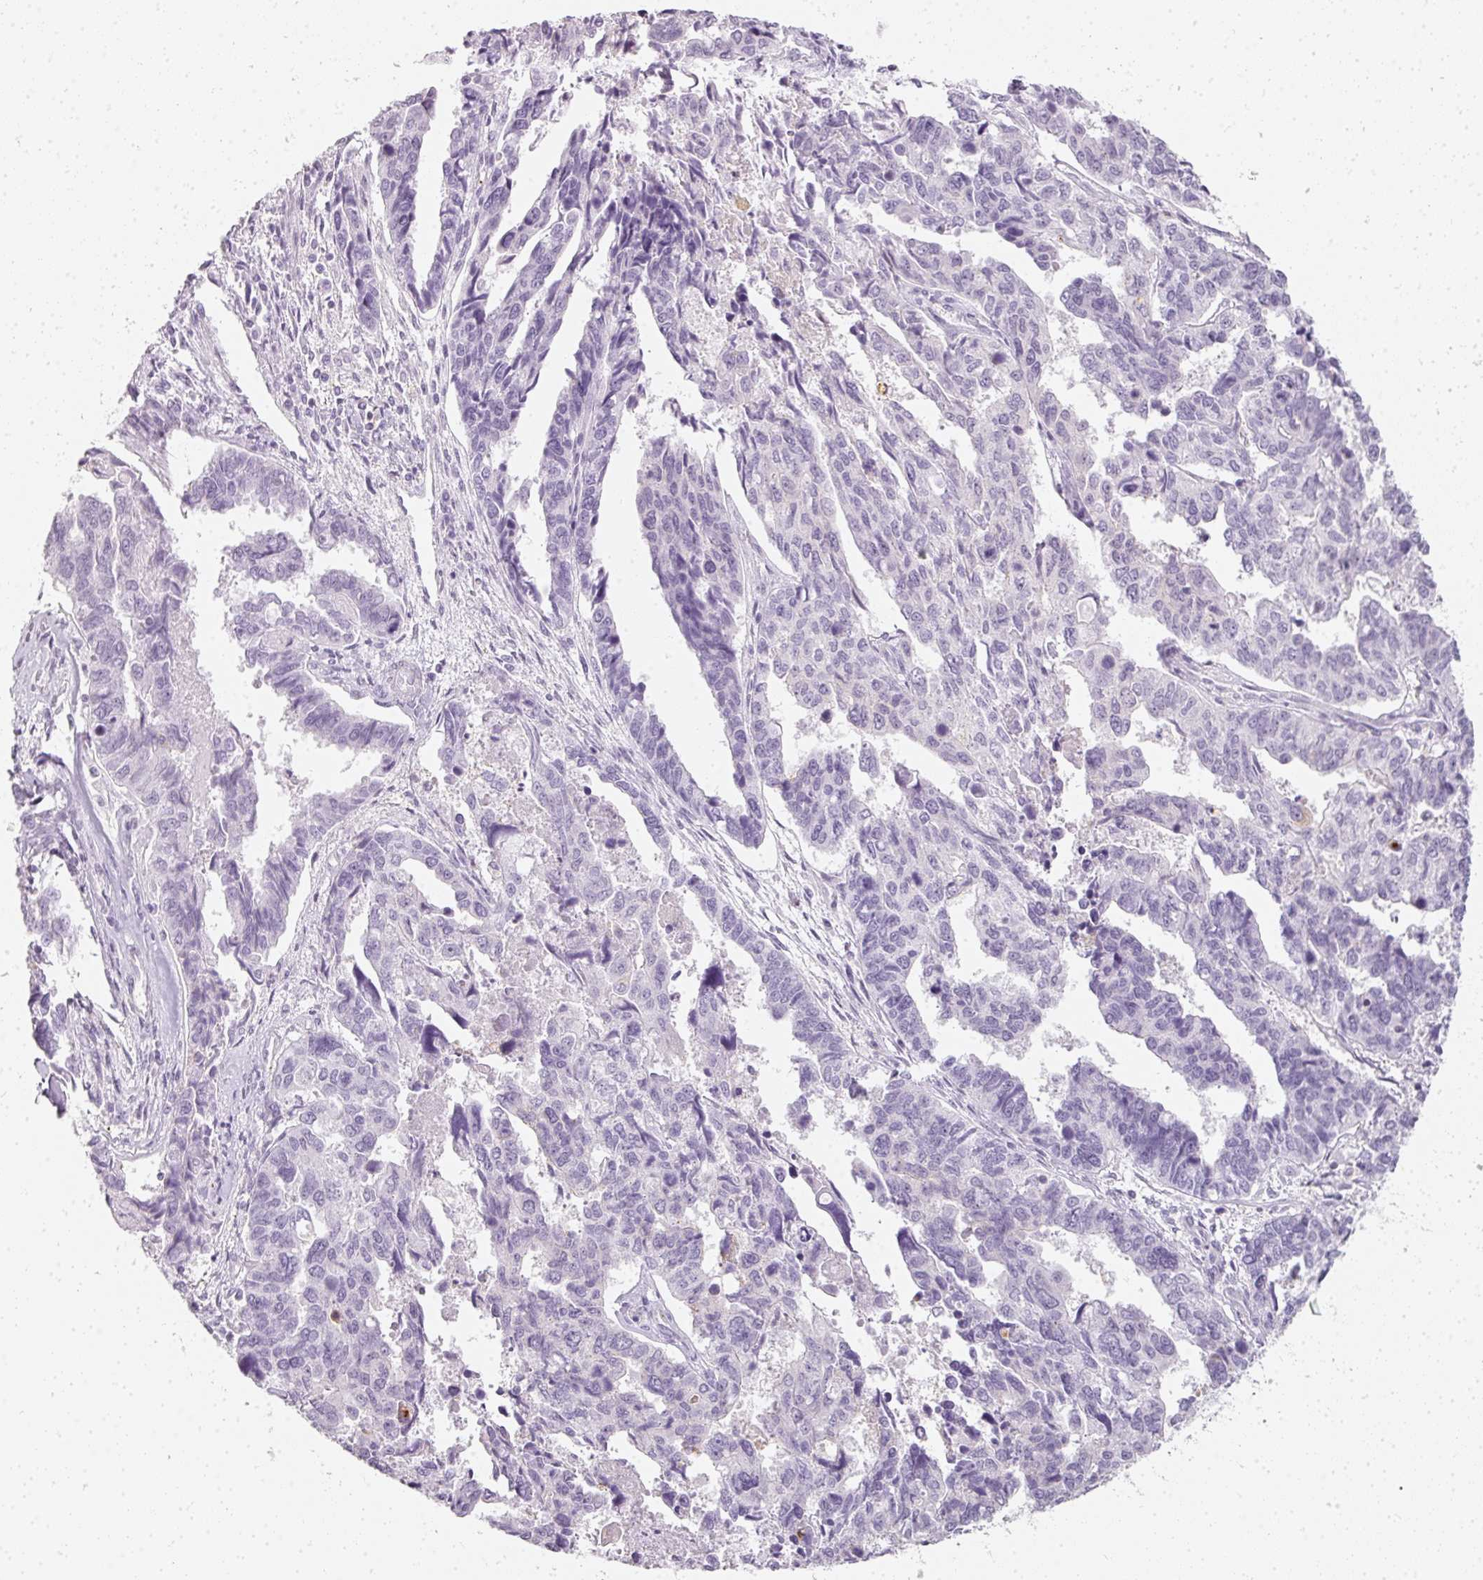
{"staining": {"intensity": "negative", "quantity": "none", "location": "none"}, "tissue": "endometrial cancer", "cell_type": "Tumor cells", "image_type": "cancer", "snomed": [{"axis": "morphology", "description": "Adenocarcinoma, NOS"}, {"axis": "topography", "description": "Endometrium"}], "caption": "This micrograph is of endometrial cancer stained with immunohistochemistry to label a protein in brown with the nuclei are counter-stained blue. There is no staining in tumor cells.", "gene": "TMEM42", "patient": {"sex": "female", "age": 73}}